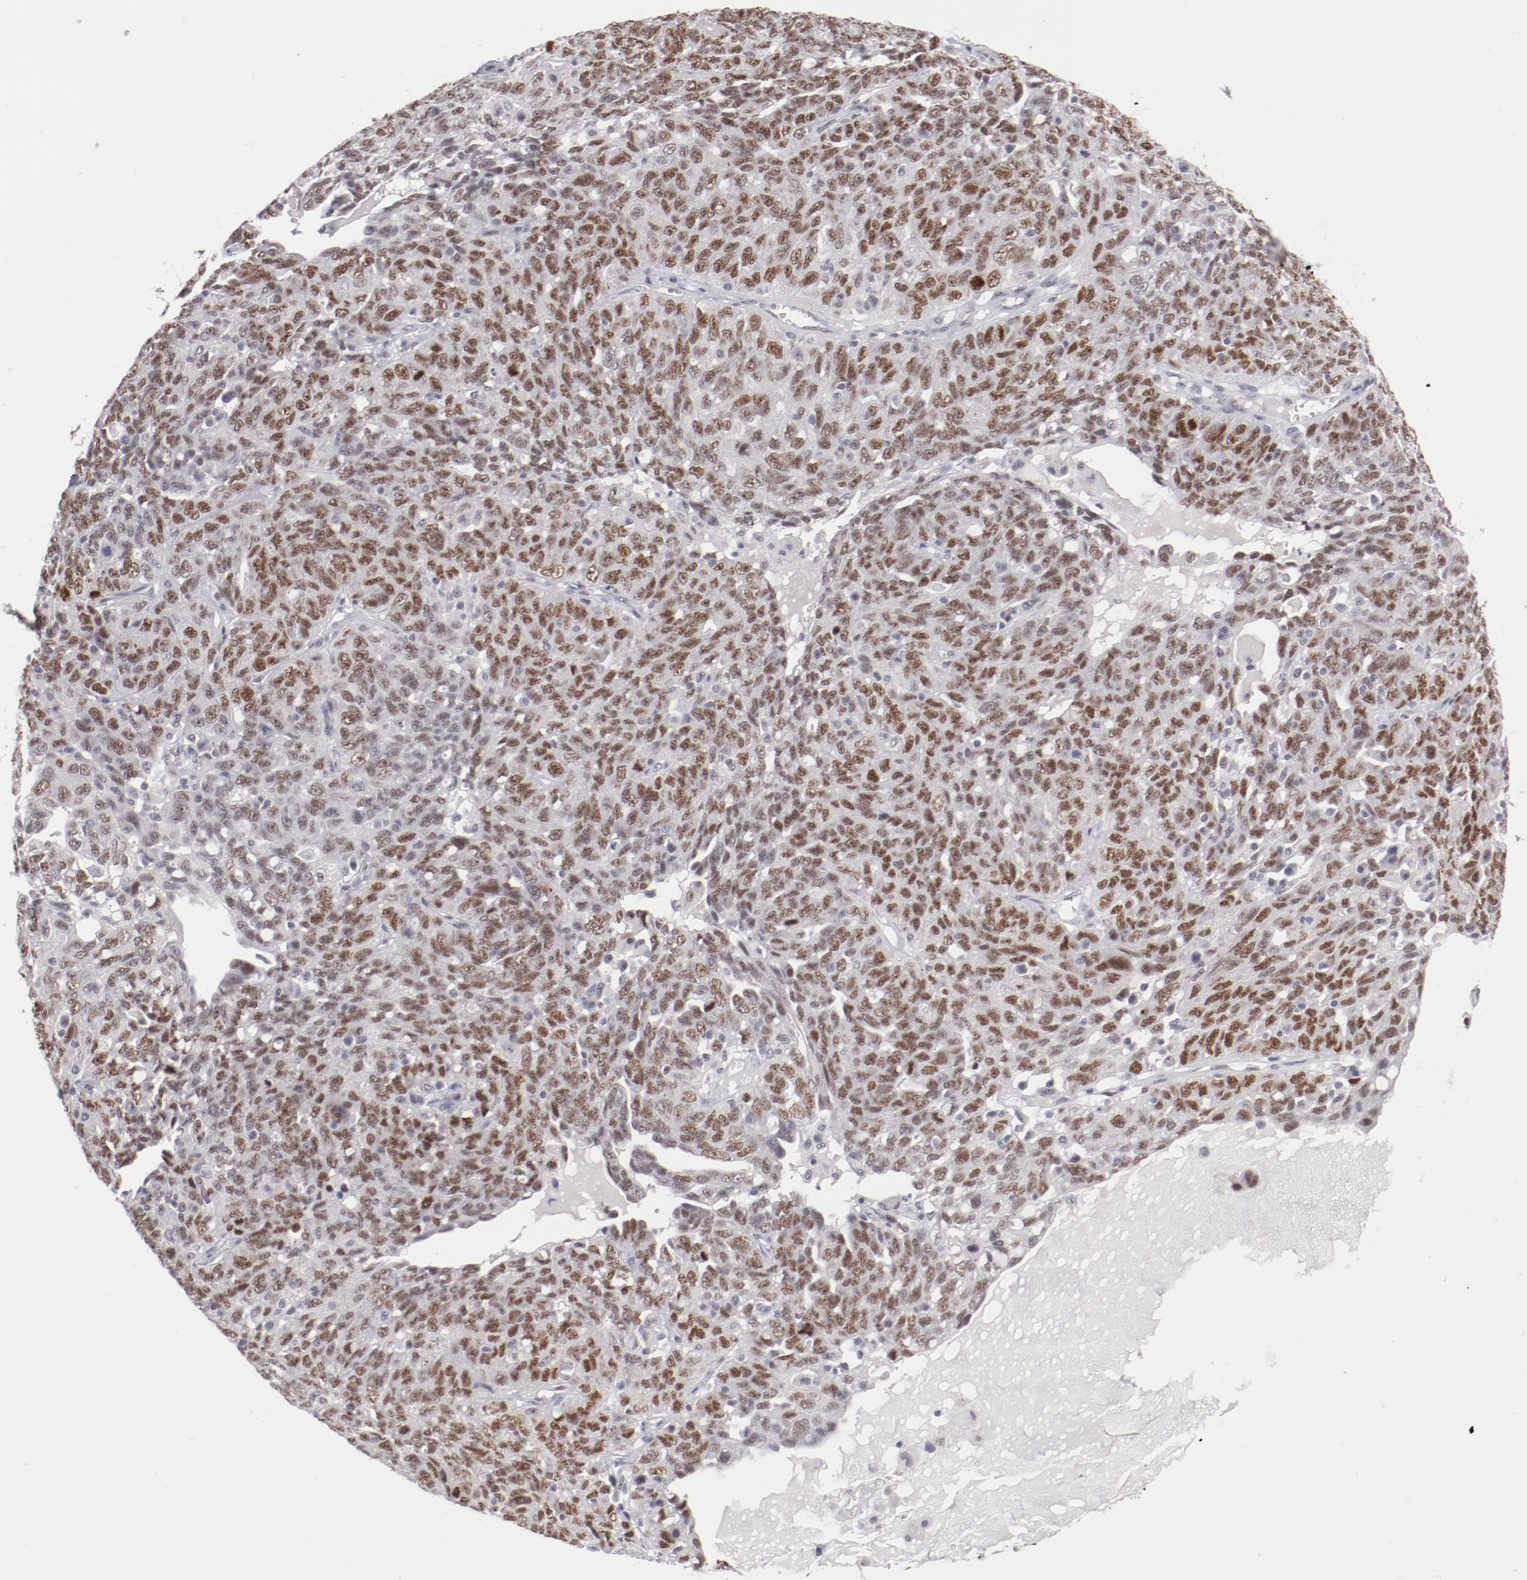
{"staining": {"intensity": "moderate", "quantity": ">75%", "location": "nuclear"}, "tissue": "ovarian cancer", "cell_type": "Tumor cells", "image_type": "cancer", "snomed": [{"axis": "morphology", "description": "Cystadenocarcinoma, serous, NOS"}, {"axis": "topography", "description": "Ovary"}], "caption": "Immunohistochemistry histopathology image of serous cystadenocarcinoma (ovarian) stained for a protein (brown), which shows medium levels of moderate nuclear staining in about >75% of tumor cells.", "gene": "TFAP4", "patient": {"sex": "female", "age": 71}}